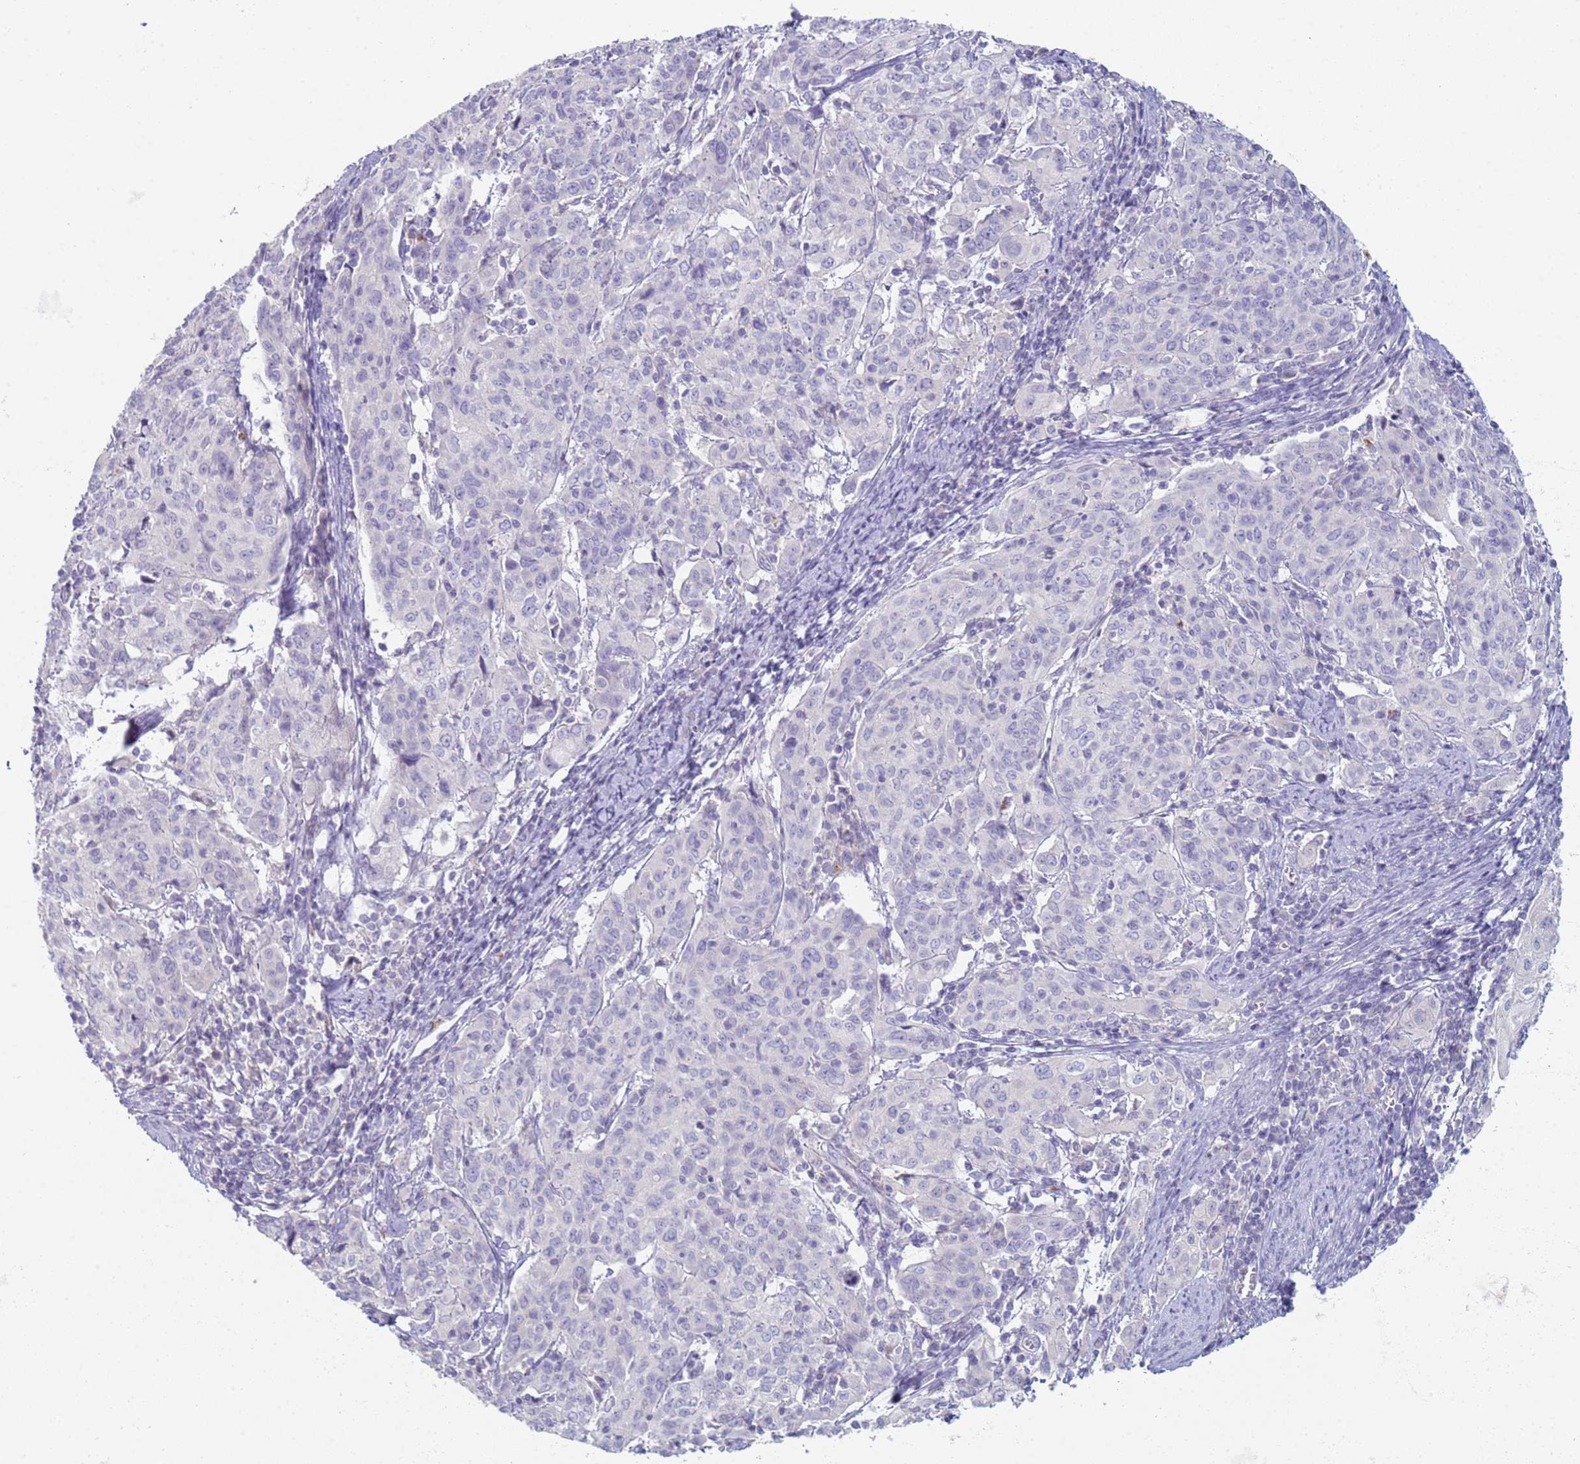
{"staining": {"intensity": "negative", "quantity": "none", "location": "none"}, "tissue": "cervical cancer", "cell_type": "Tumor cells", "image_type": "cancer", "snomed": [{"axis": "morphology", "description": "Squamous cell carcinoma, NOS"}, {"axis": "topography", "description": "Cervix"}], "caption": "The image reveals no staining of tumor cells in cervical squamous cell carcinoma. Brightfield microscopy of immunohistochemistry (IHC) stained with DAB (brown) and hematoxylin (blue), captured at high magnification.", "gene": "CR1", "patient": {"sex": "female", "age": 67}}